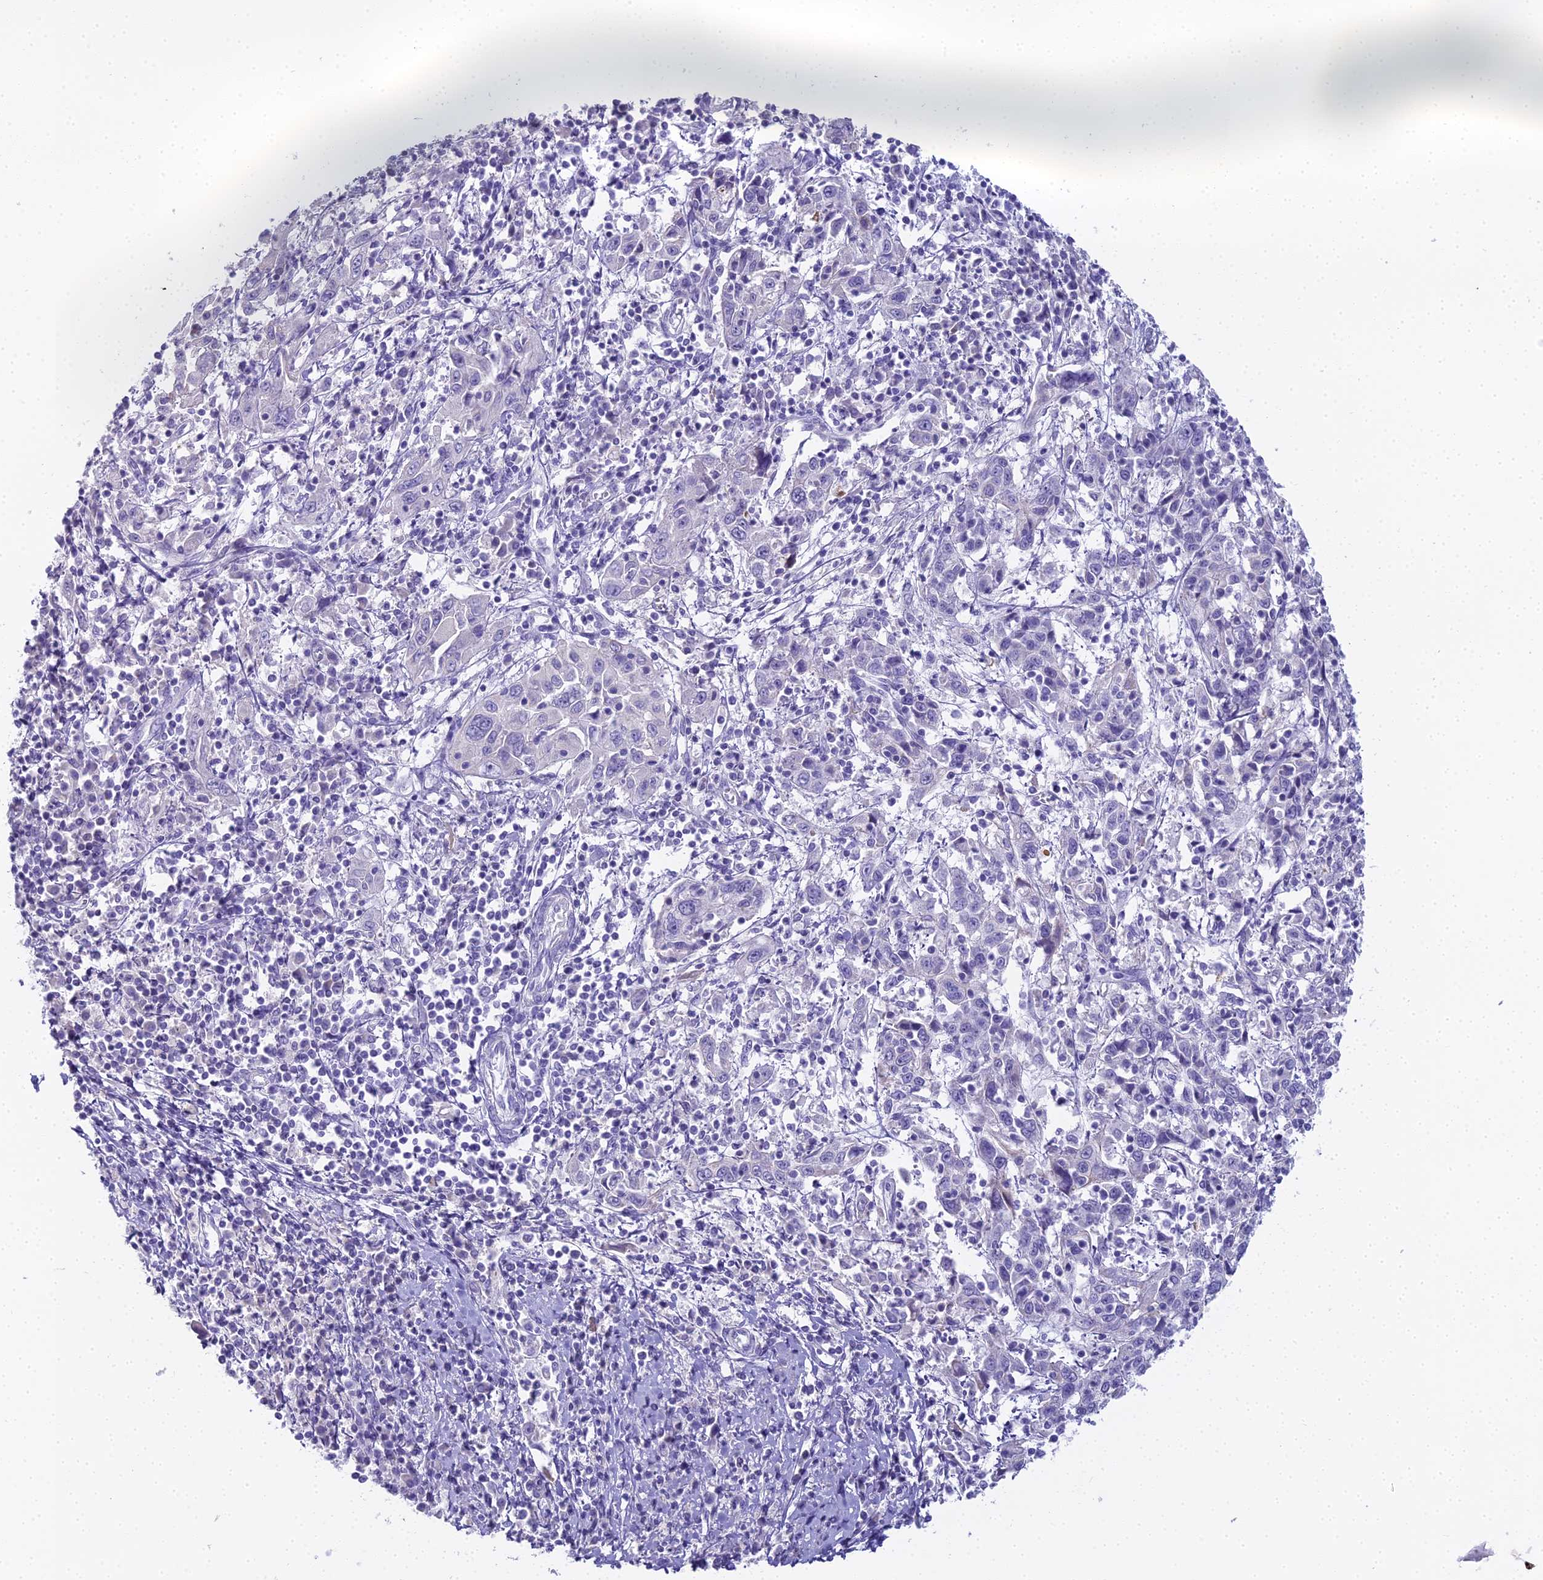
{"staining": {"intensity": "negative", "quantity": "none", "location": "none"}, "tissue": "cervical cancer", "cell_type": "Tumor cells", "image_type": "cancer", "snomed": [{"axis": "morphology", "description": "Squamous cell carcinoma, NOS"}, {"axis": "topography", "description": "Cervix"}], "caption": "IHC photomicrograph of neoplastic tissue: cervical cancer (squamous cell carcinoma) stained with DAB (3,3'-diaminobenzidine) reveals no significant protein staining in tumor cells.", "gene": "UNC80", "patient": {"sex": "female", "age": 46}}